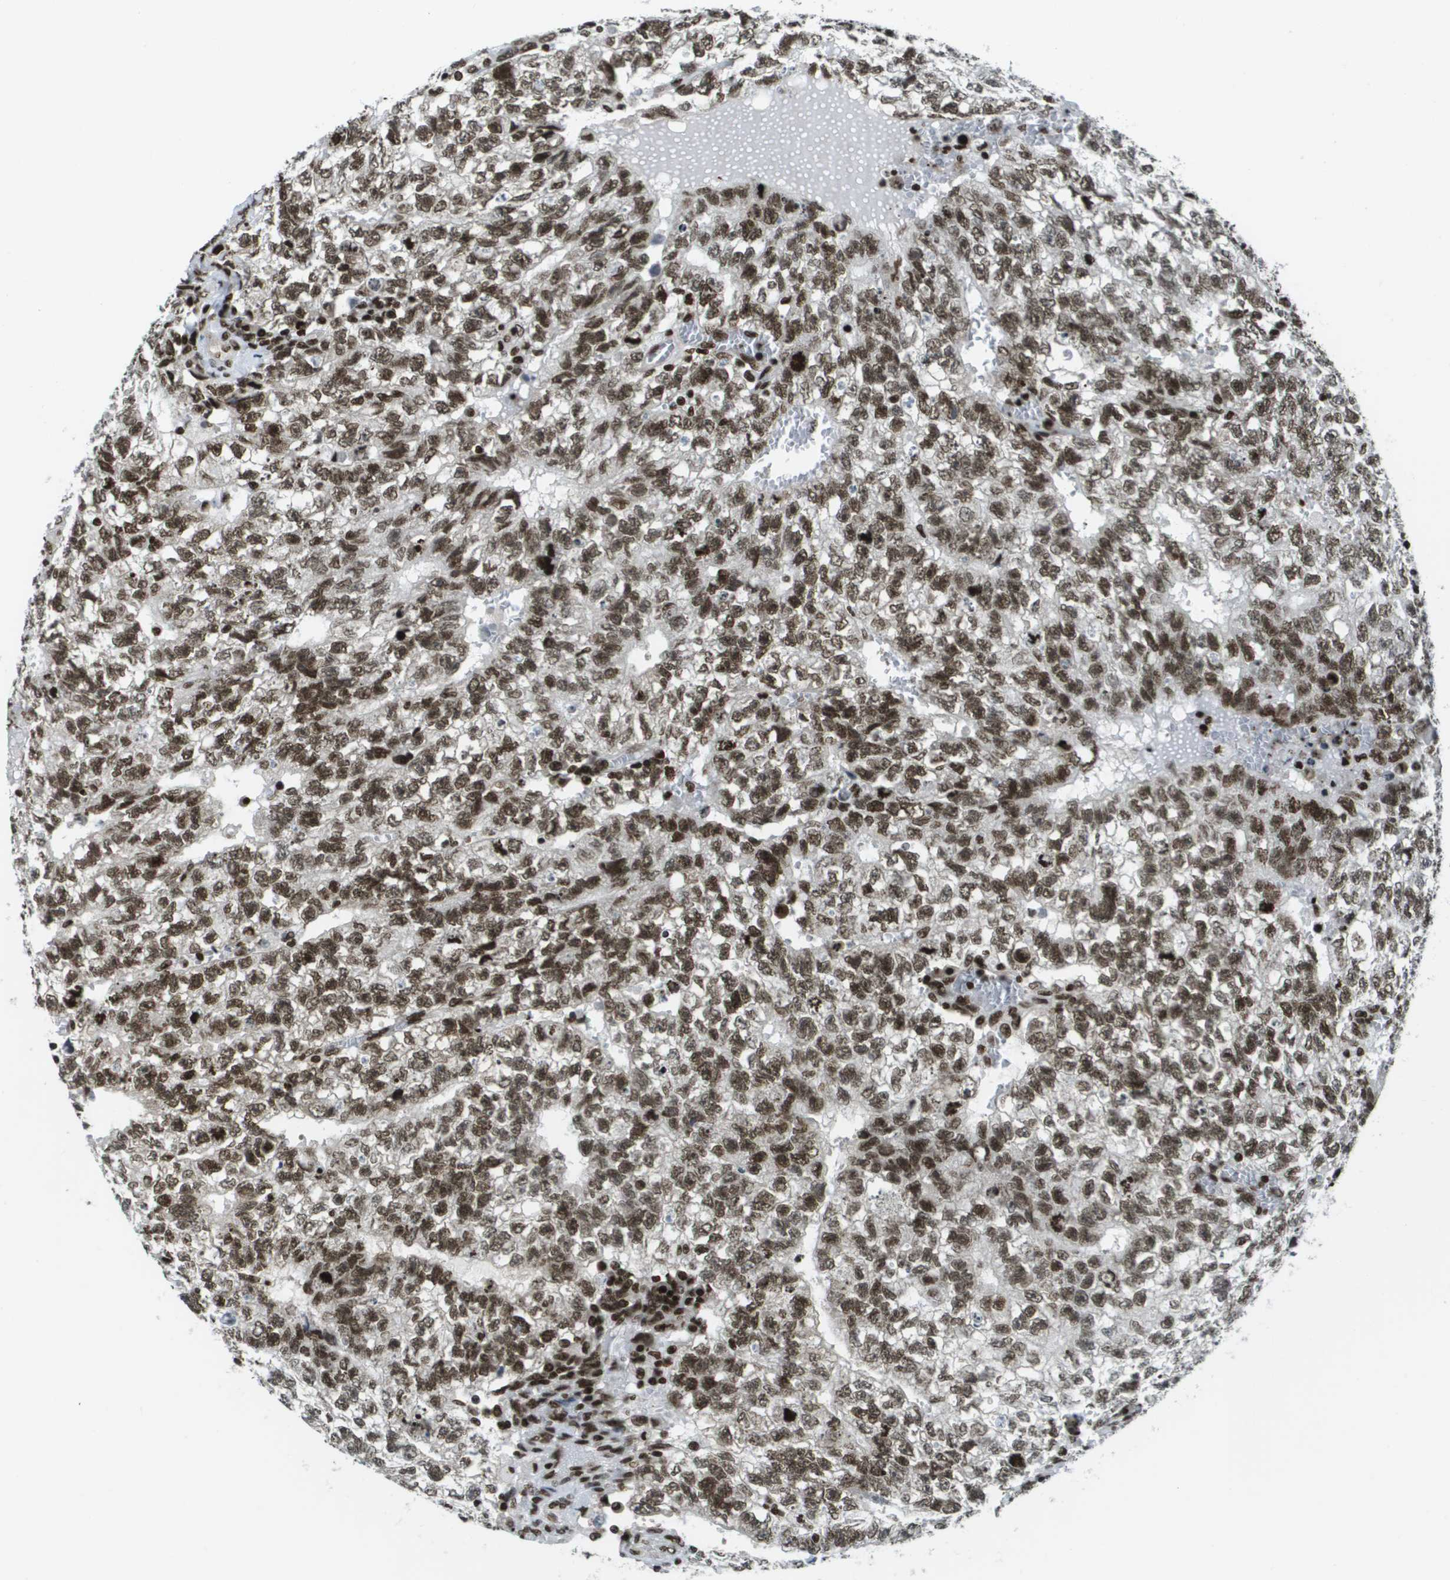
{"staining": {"intensity": "strong", "quantity": ">75%", "location": "nuclear"}, "tissue": "testis cancer", "cell_type": "Tumor cells", "image_type": "cancer", "snomed": [{"axis": "morphology", "description": "Seminoma, NOS"}, {"axis": "morphology", "description": "Carcinoma, Embryonal, NOS"}, {"axis": "topography", "description": "Testis"}], "caption": "Immunohistochemical staining of testis cancer (embryonal carcinoma) displays strong nuclear protein expression in about >75% of tumor cells.", "gene": "GLYR1", "patient": {"sex": "male", "age": 38}}